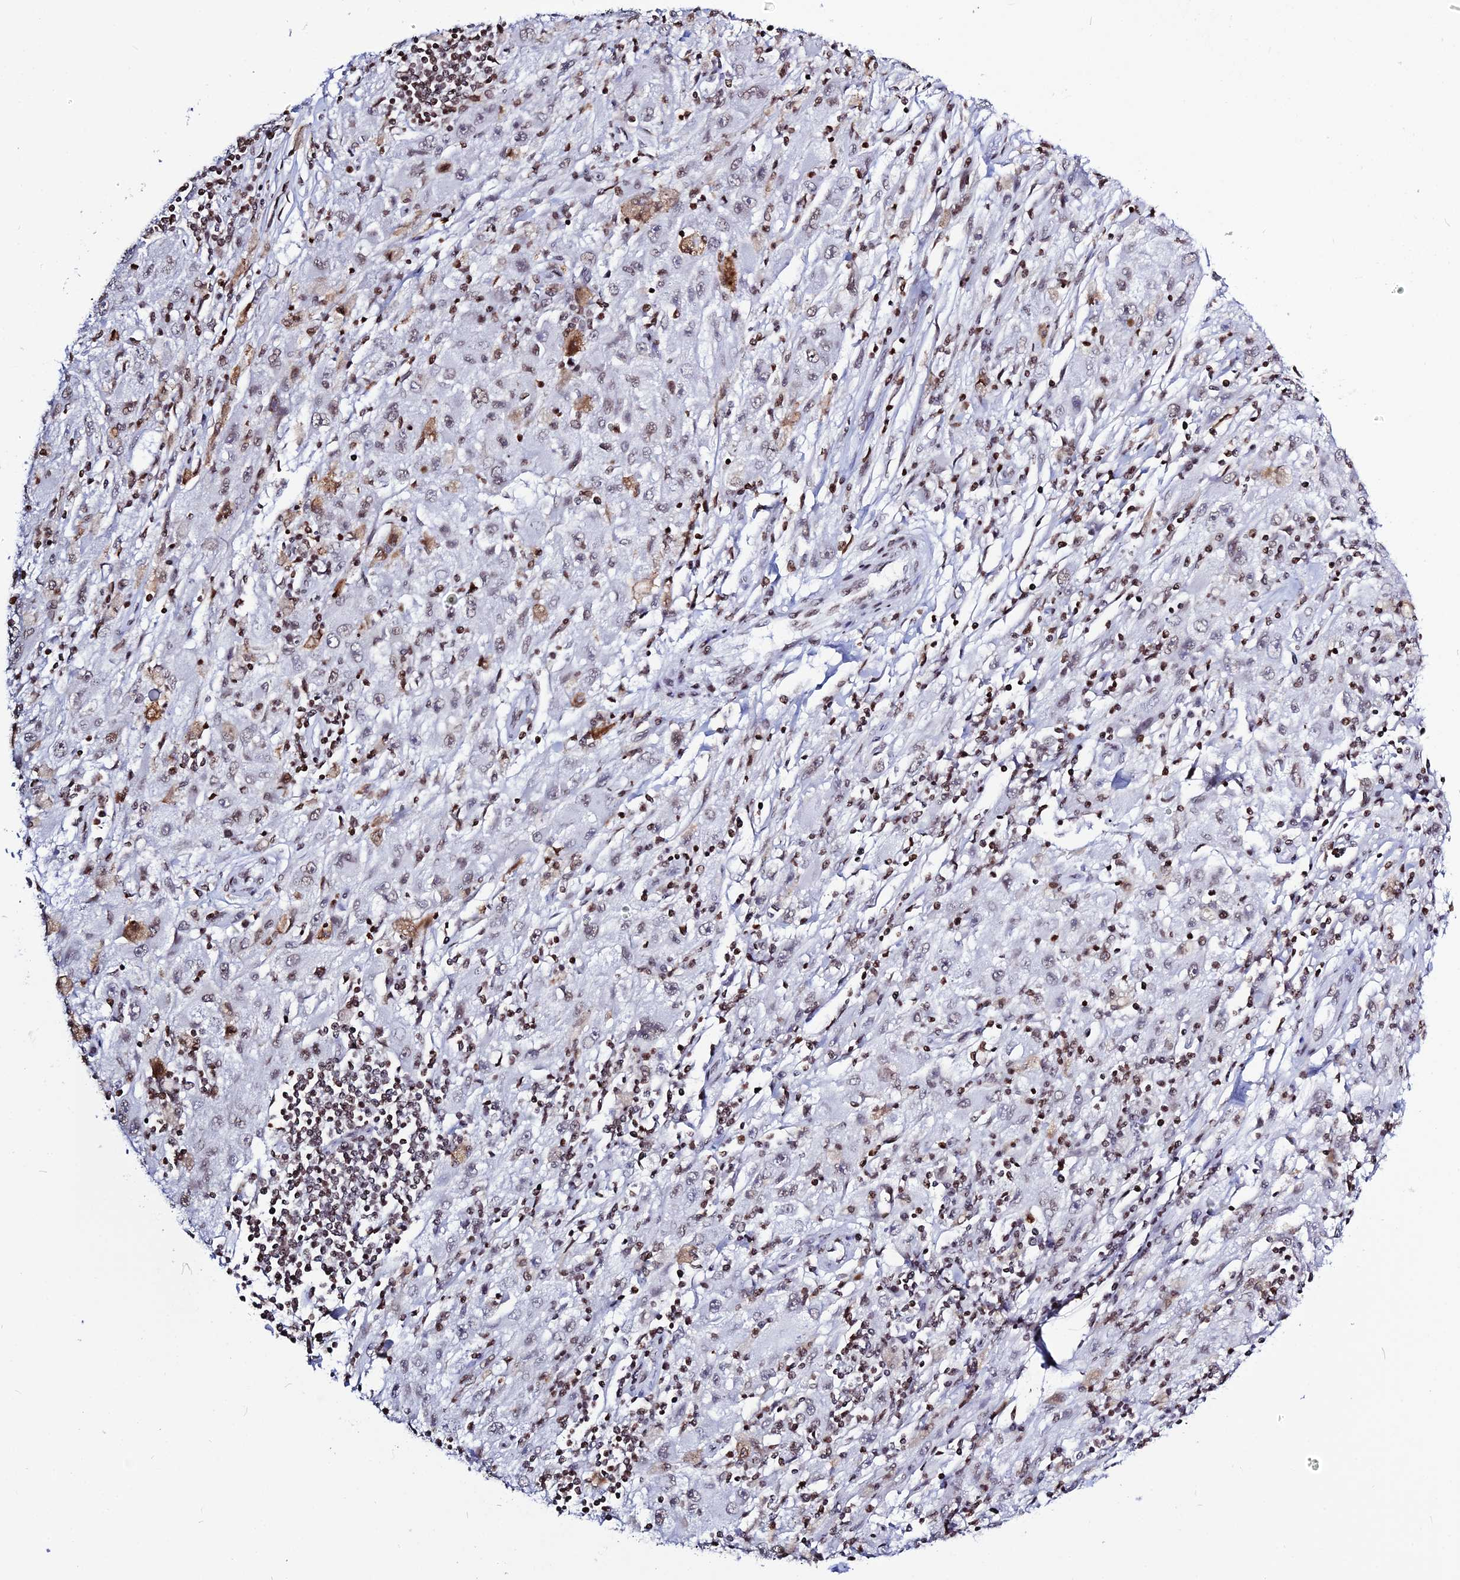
{"staining": {"intensity": "weak", "quantity": "<25%", "location": "nuclear"}, "tissue": "melanoma", "cell_type": "Tumor cells", "image_type": "cancer", "snomed": [{"axis": "morphology", "description": "Malignant melanoma, Metastatic site"}, {"axis": "topography", "description": "Skin"}], "caption": "Immunohistochemical staining of human melanoma shows no significant expression in tumor cells. The staining is performed using DAB brown chromogen with nuclei counter-stained in using hematoxylin.", "gene": "MACROH2A2", "patient": {"sex": "male", "age": 53}}